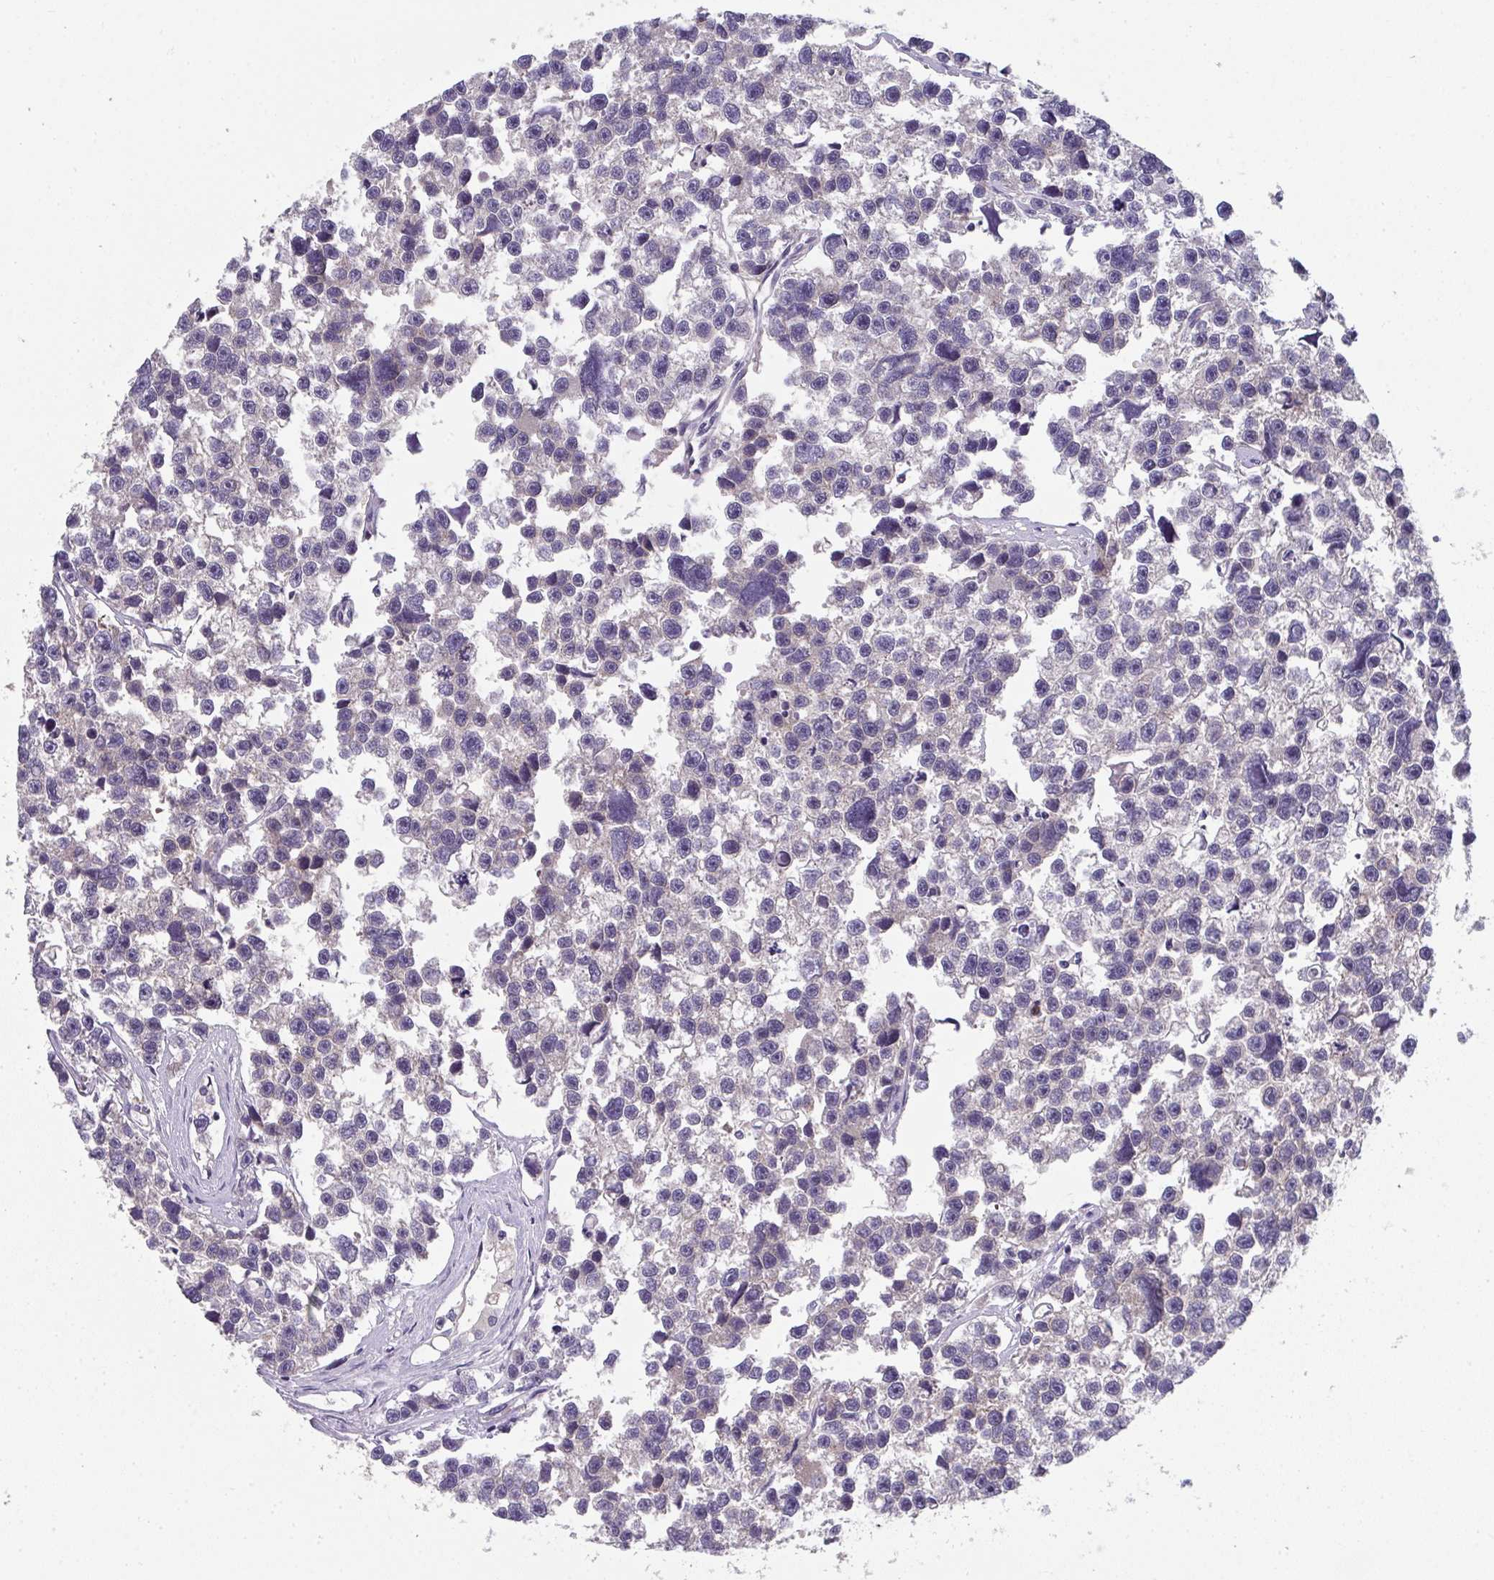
{"staining": {"intensity": "weak", "quantity": "25%-75%", "location": "cytoplasmic/membranous"}, "tissue": "testis cancer", "cell_type": "Tumor cells", "image_type": "cancer", "snomed": [{"axis": "morphology", "description": "Seminoma, NOS"}, {"axis": "topography", "description": "Testis"}], "caption": "Seminoma (testis) stained with a brown dye reveals weak cytoplasmic/membranous positive positivity in about 25%-75% of tumor cells.", "gene": "RIOK1", "patient": {"sex": "male", "age": 26}}